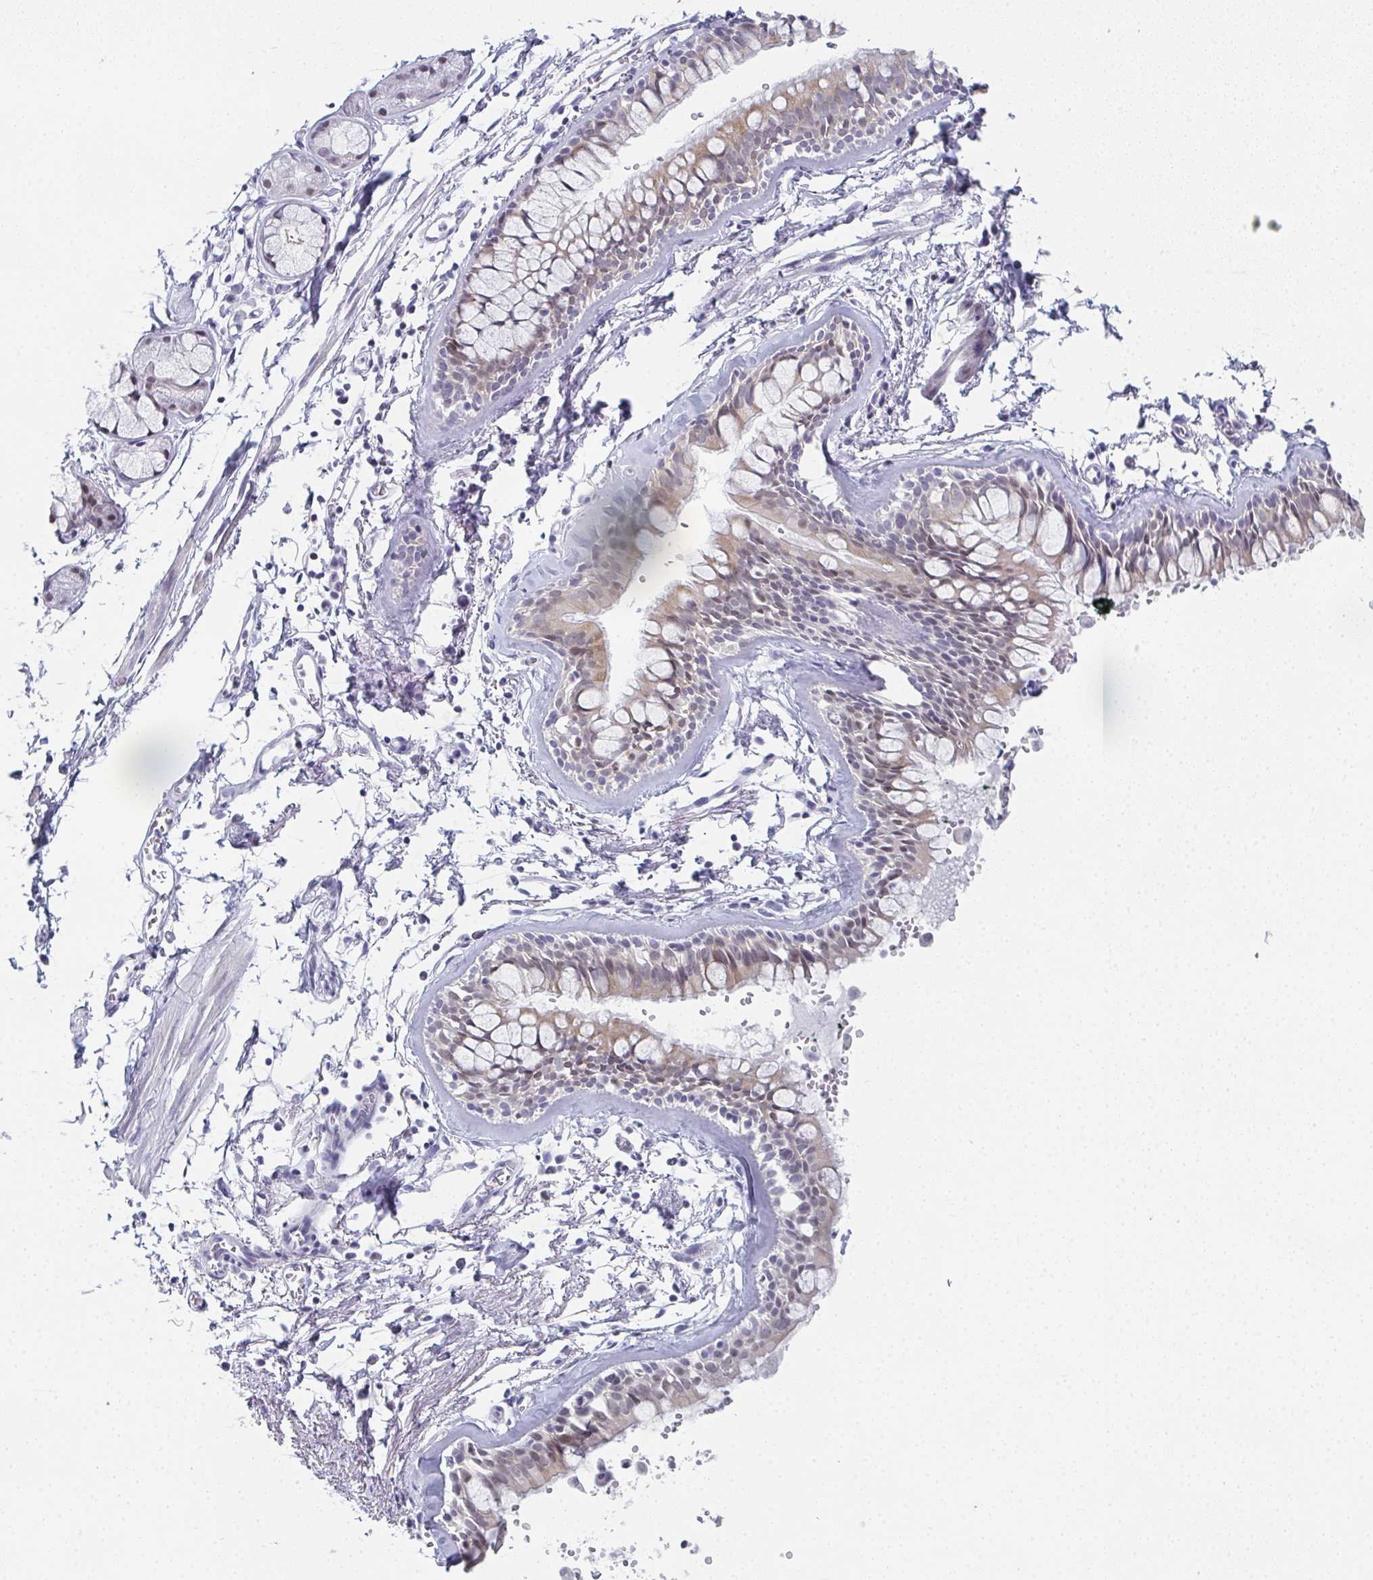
{"staining": {"intensity": "moderate", "quantity": "<25%", "location": "nuclear"}, "tissue": "bronchus", "cell_type": "Respiratory epithelial cells", "image_type": "normal", "snomed": [{"axis": "morphology", "description": "Normal tissue, NOS"}, {"axis": "topography", "description": "Cartilage tissue"}, {"axis": "topography", "description": "Bronchus"}], "caption": "The image displays staining of unremarkable bronchus, revealing moderate nuclear protein staining (brown color) within respiratory epithelial cells.", "gene": "PYCR3", "patient": {"sex": "female", "age": 59}}